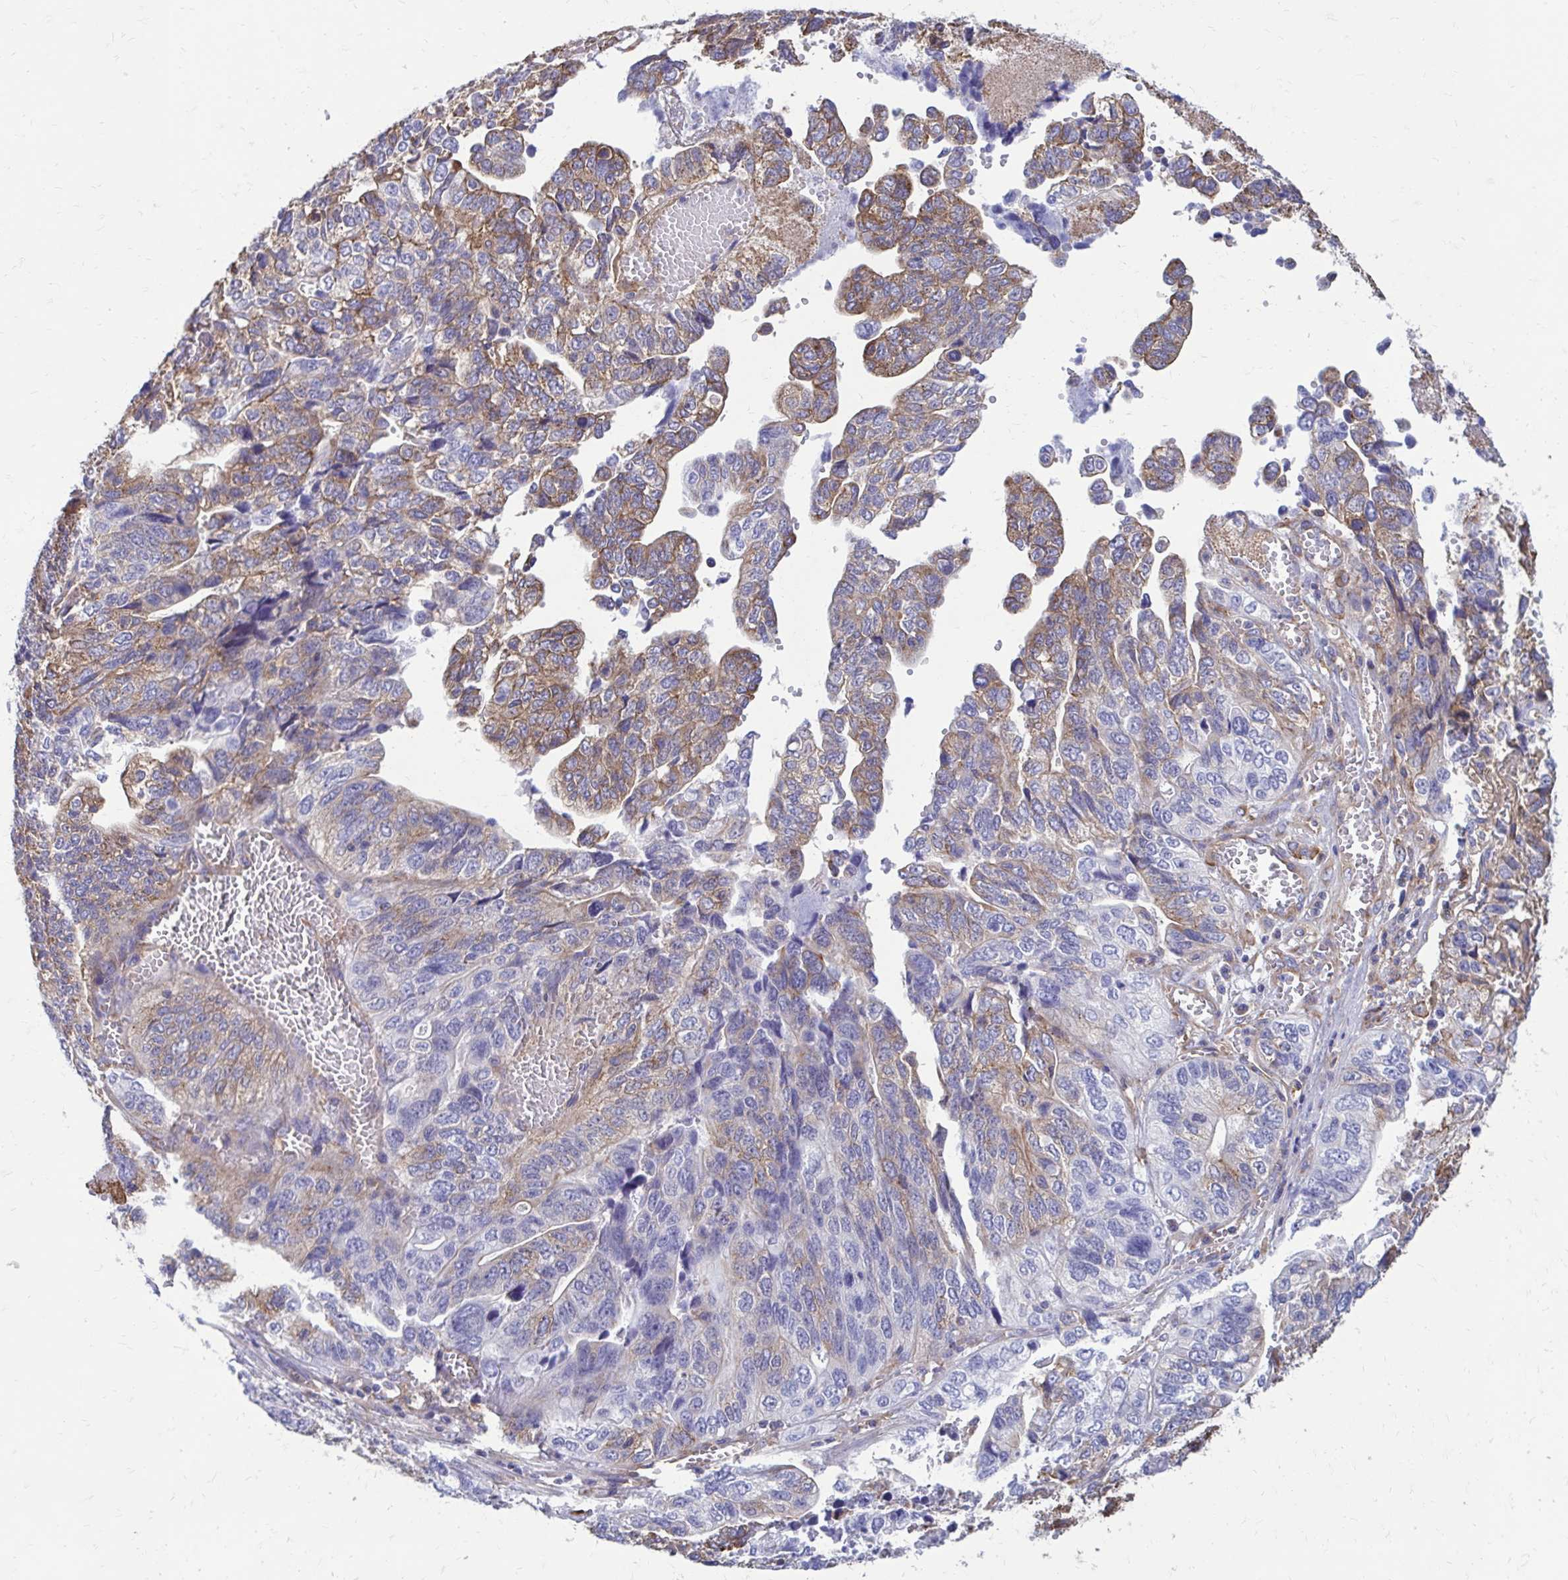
{"staining": {"intensity": "weak", "quantity": "25%-75%", "location": "cytoplasmic/membranous"}, "tissue": "stomach cancer", "cell_type": "Tumor cells", "image_type": "cancer", "snomed": [{"axis": "morphology", "description": "Adenocarcinoma, NOS"}, {"axis": "topography", "description": "Stomach, upper"}], "caption": "Stomach cancer stained with DAB IHC shows low levels of weak cytoplasmic/membranous staining in approximately 25%-75% of tumor cells.", "gene": "CLTA", "patient": {"sex": "female", "age": 67}}